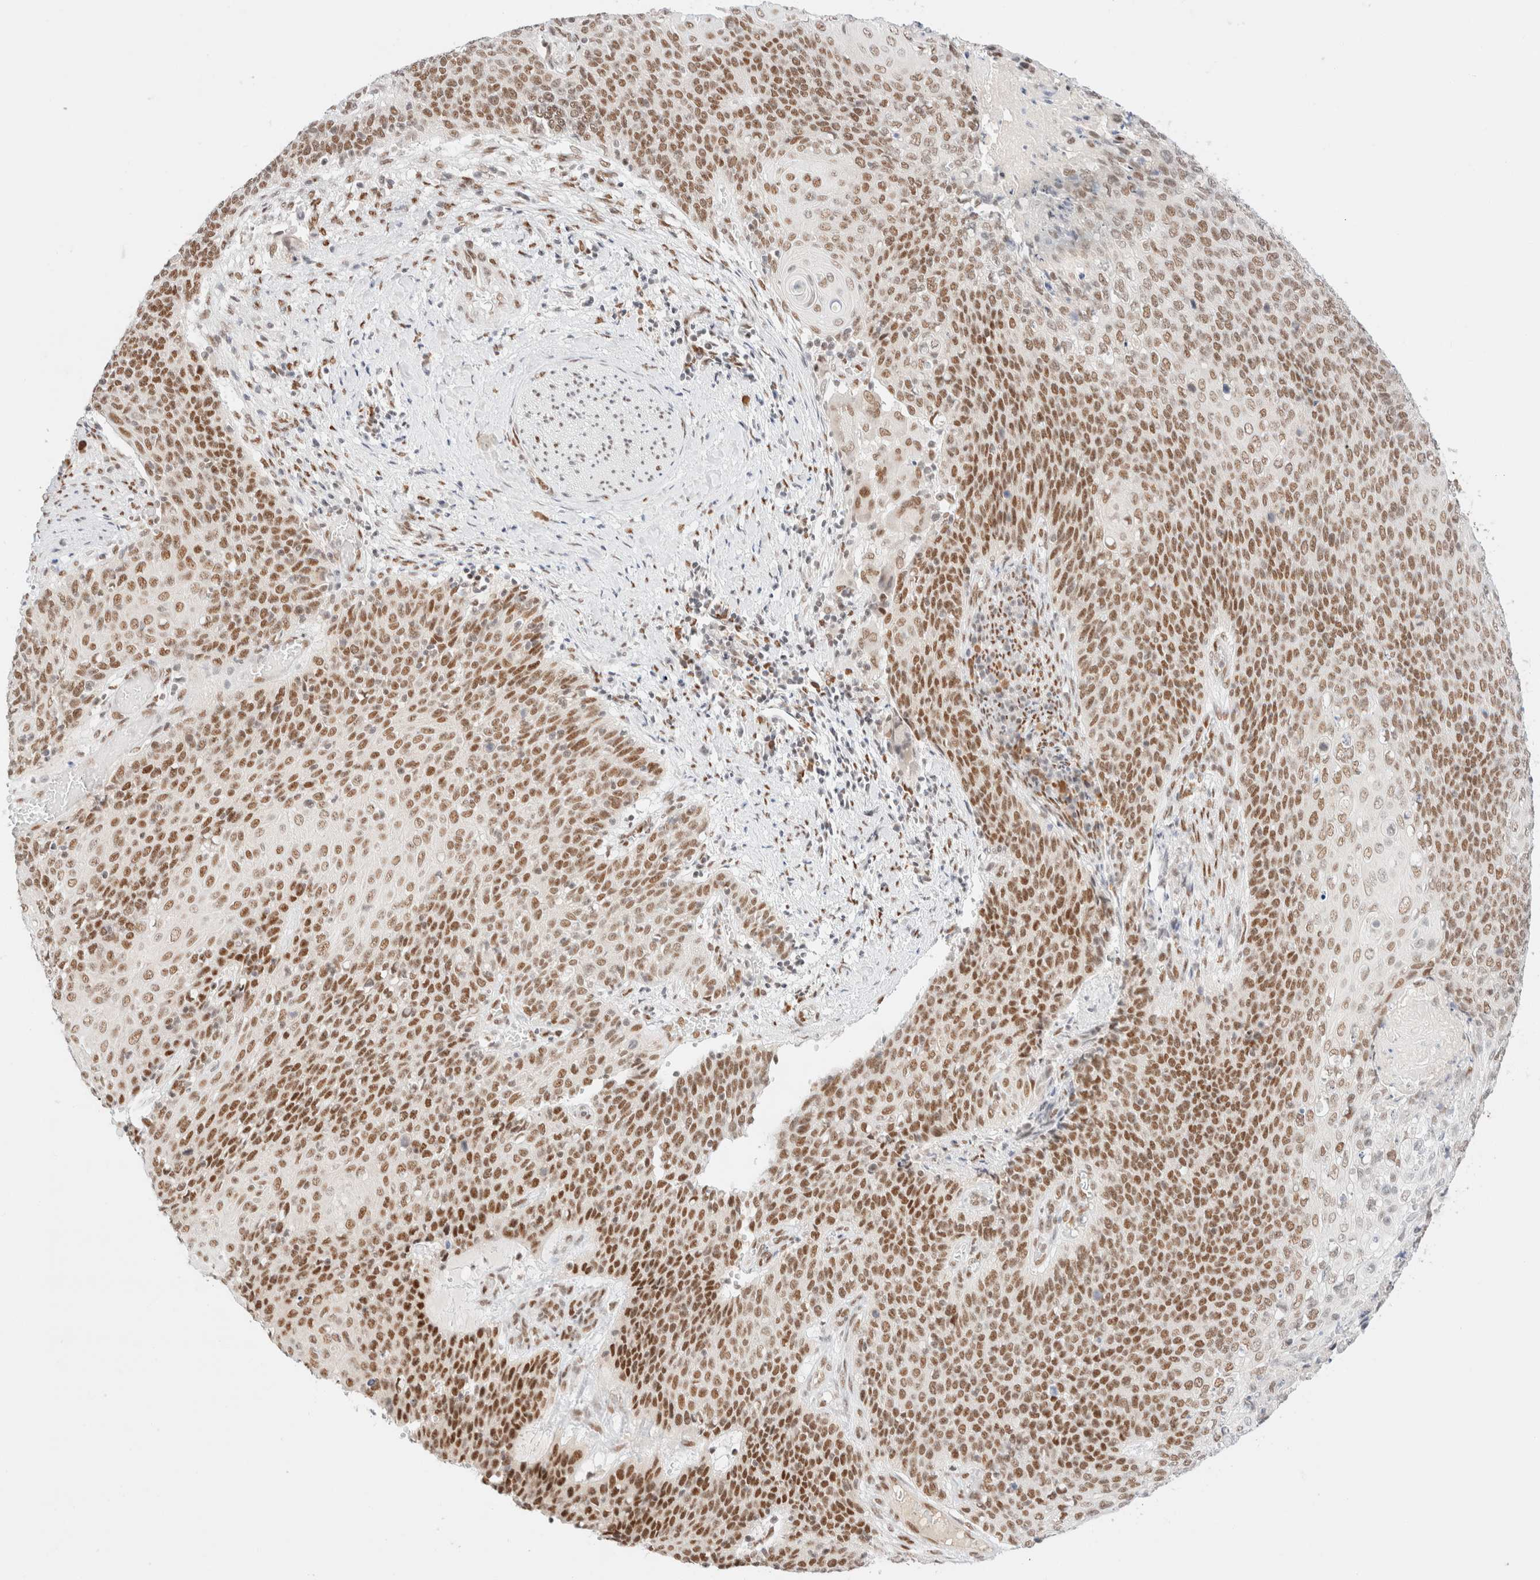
{"staining": {"intensity": "moderate", "quantity": ">75%", "location": "nuclear"}, "tissue": "cervical cancer", "cell_type": "Tumor cells", "image_type": "cancer", "snomed": [{"axis": "morphology", "description": "Squamous cell carcinoma, NOS"}, {"axis": "topography", "description": "Cervix"}], "caption": "An image showing moderate nuclear positivity in about >75% of tumor cells in cervical squamous cell carcinoma, as visualized by brown immunohistochemical staining.", "gene": "CIC", "patient": {"sex": "female", "age": 39}}